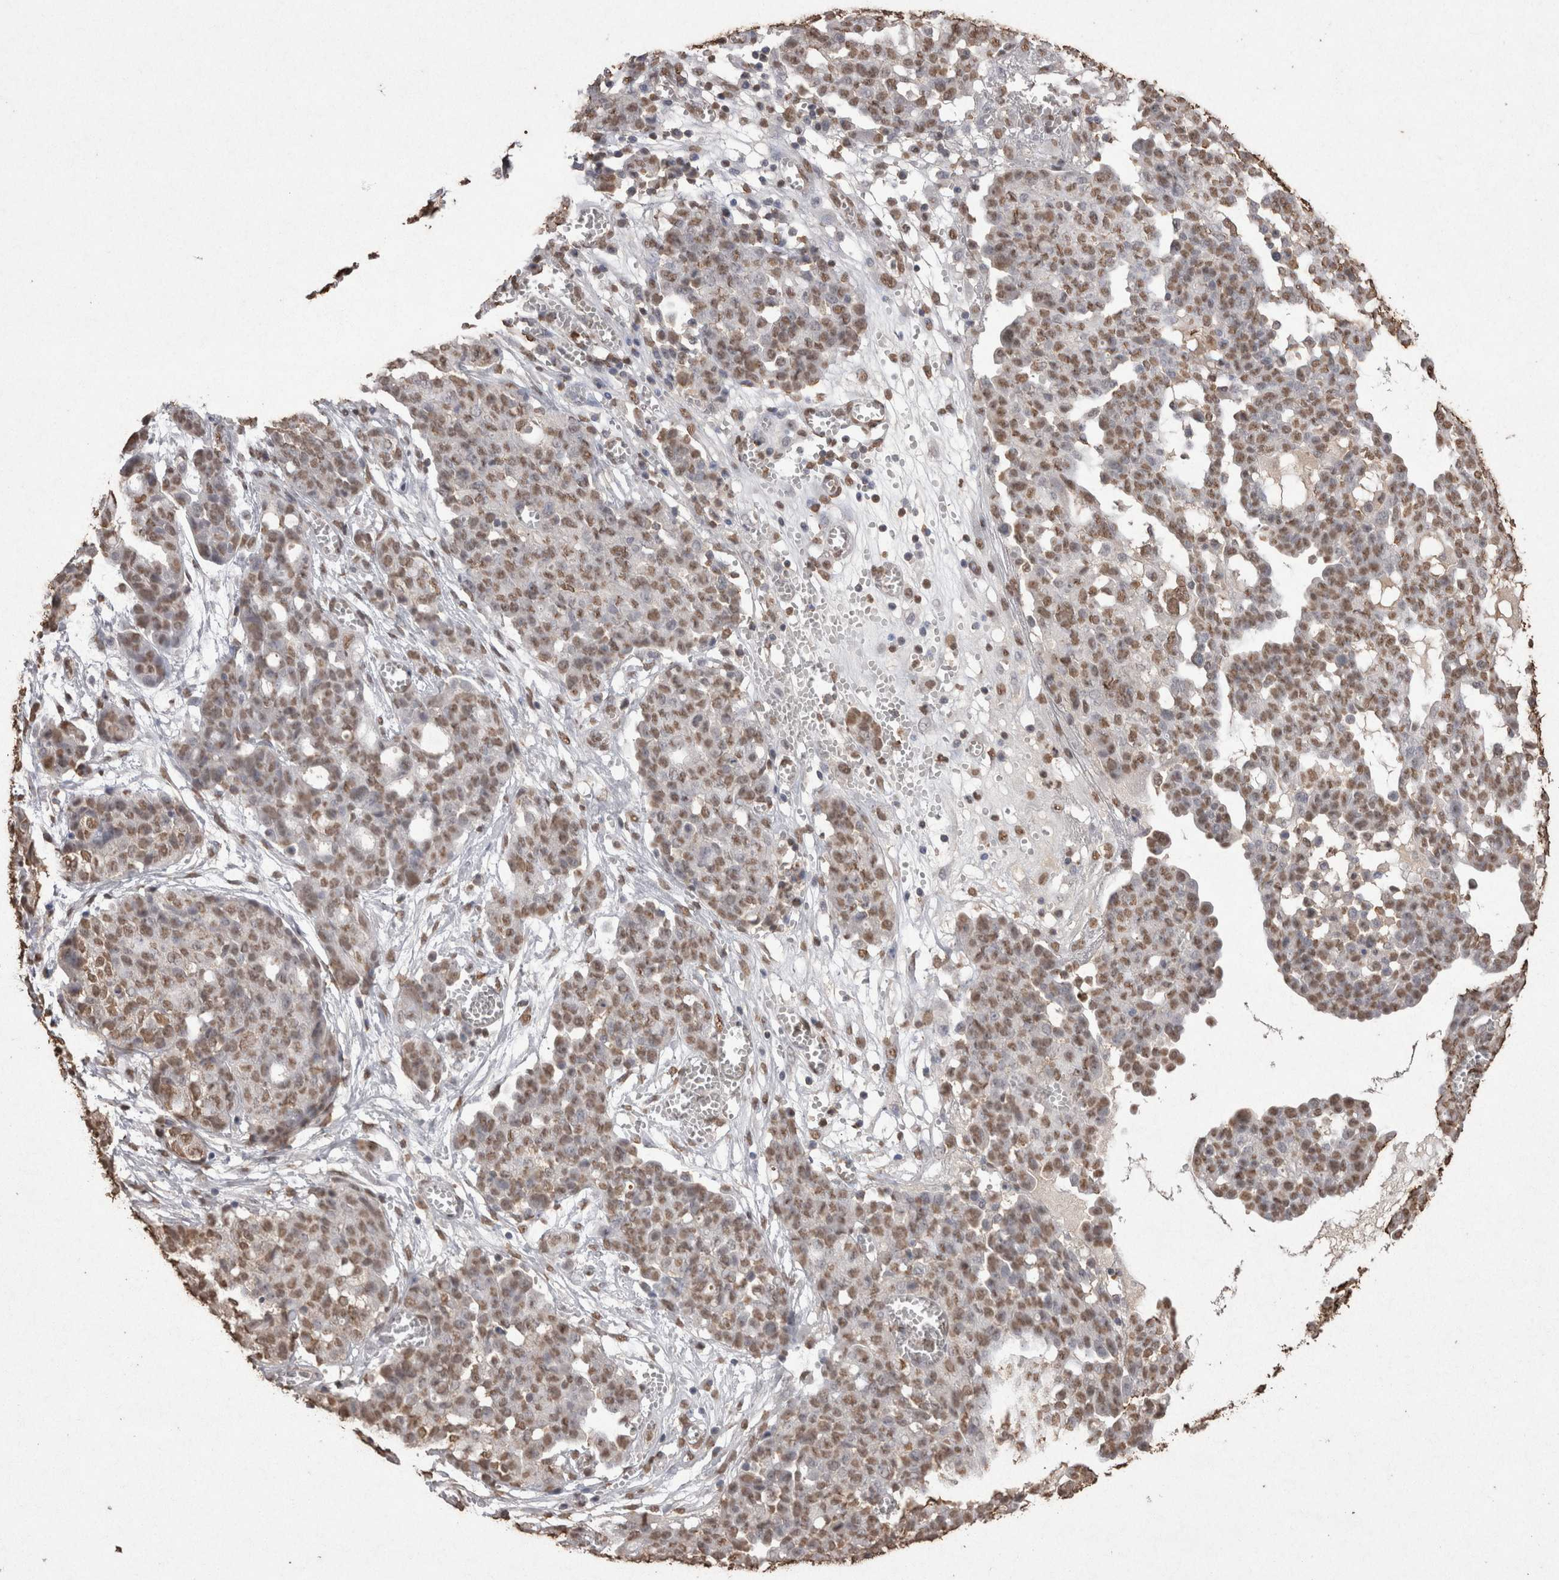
{"staining": {"intensity": "moderate", "quantity": ">75%", "location": "nuclear"}, "tissue": "ovarian cancer", "cell_type": "Tumor cells", "image_type": "cancer", "snomed": [{"axis": "morphology", "description": "Cystadenocarcinoma, serous, NOS"}, {"axis": "topography", "description": "Soft tissue"}, {"axis": "topography", "description": "Ovary"}], "caption": "Moderate nuclear staining is seen in approximately >75% of tumor cells in ovarian serous cystadenocarcinoma. The protein of interest is stained brown, and the nuclei are stained in blue (DAB IHC with brightfield microscopy, high magnification).", "gene": "POU5F1", "patient": {"sex": "female", "age": 57}}